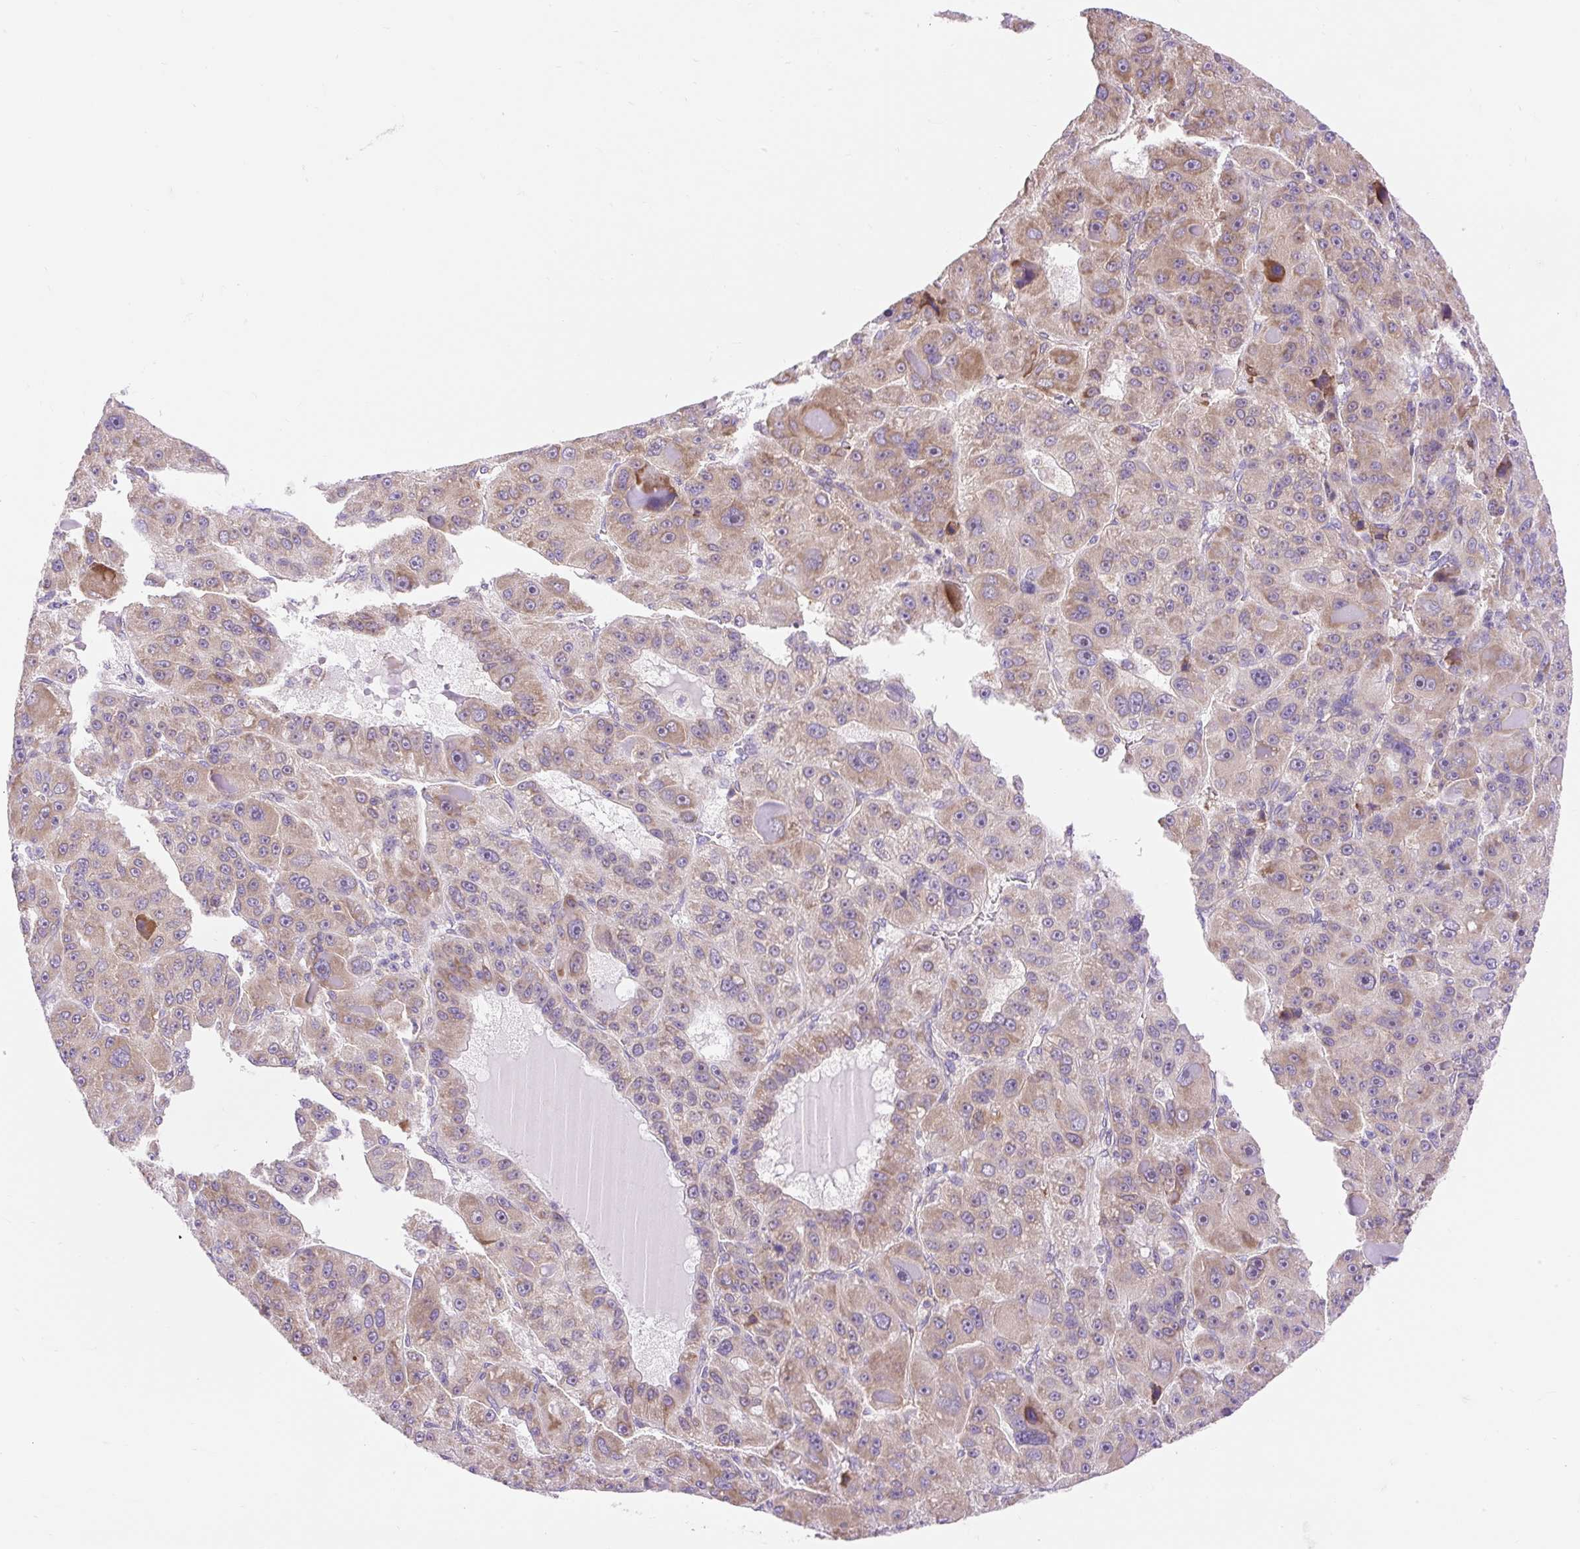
{"staining": {"intensity": "weak", "quantity": ">75%", "location": "cytoplasmic/membranous"}, "tissue": "liver cancer", "cell_type": "Tumor cells", "image_type": "cancer", "snomed": [{"axis": "morphology", "description": "Carcinoma, Hepatocellular, NOS"}, {"axis": "topography", "description": "Liver"}], "caption": "Liver cancer stained with a protein marker shows weak staining in tumor cells.", "gene": "GPR45", "patient": {"sex": "male", "age": 76}}